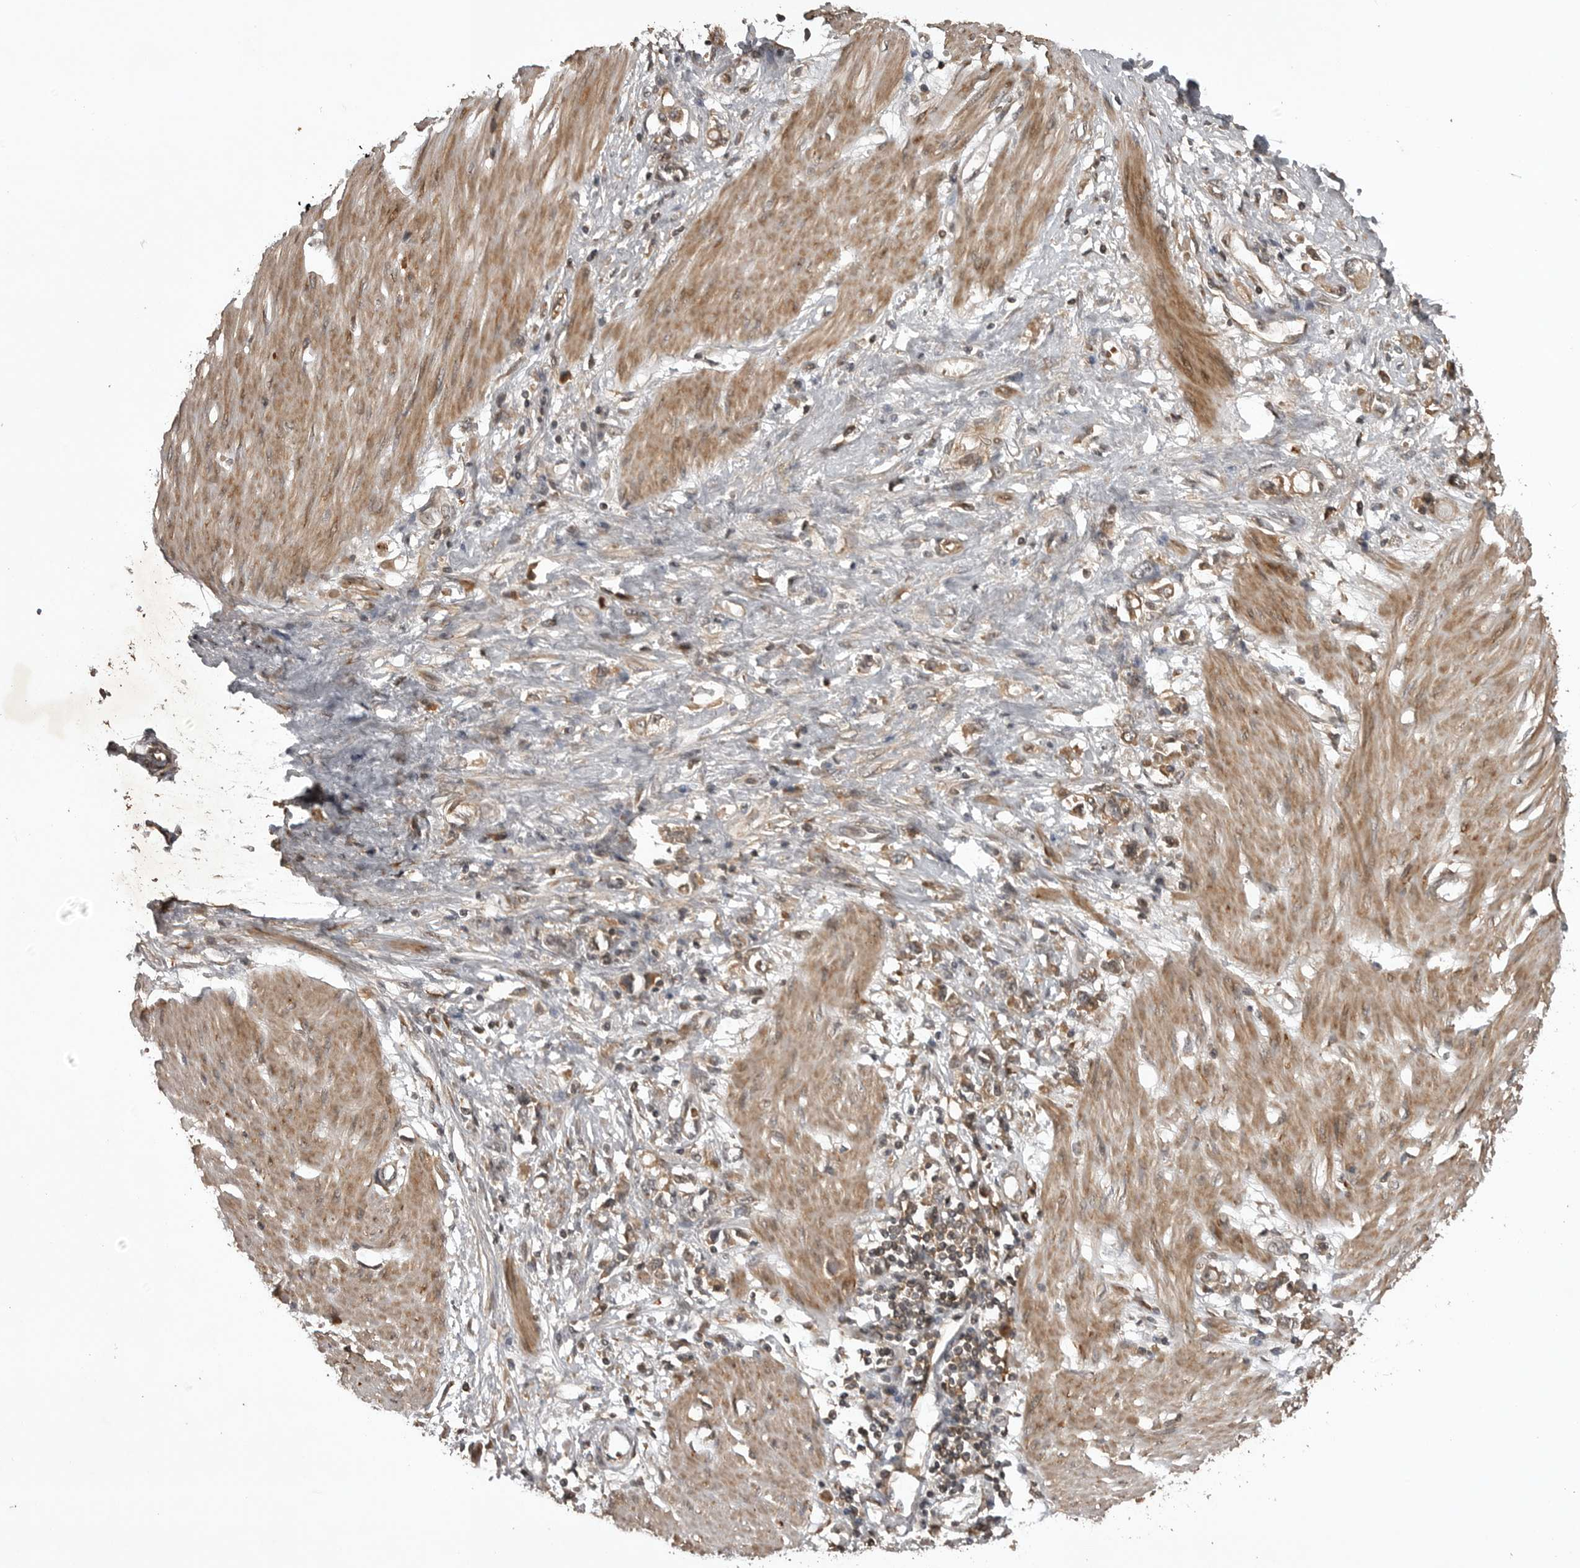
{"staining": {"intensity": "weak", "quantity": "25%-75%", "location": "cytoplasmic/membranous"}, "tissue": "stomach cancer", "cell_type": "Tumor cells", "image_type": "cancer", "snomed": [{"axis": "morphology", "description": "Adenocarcinoma, NOS"}, {"axis": "topography", "description": "Stomach"}], "caption": "Immunohistochemistry image of stomach cancer (adenocarcinoma) stained for a protein (brown), which displays low levels of weak cytoplasmic/membranous staining in approximately 25%-75% of tumor cells.", "gene": "AKAP7", "patient": {"sex": "female", "age": 76}}